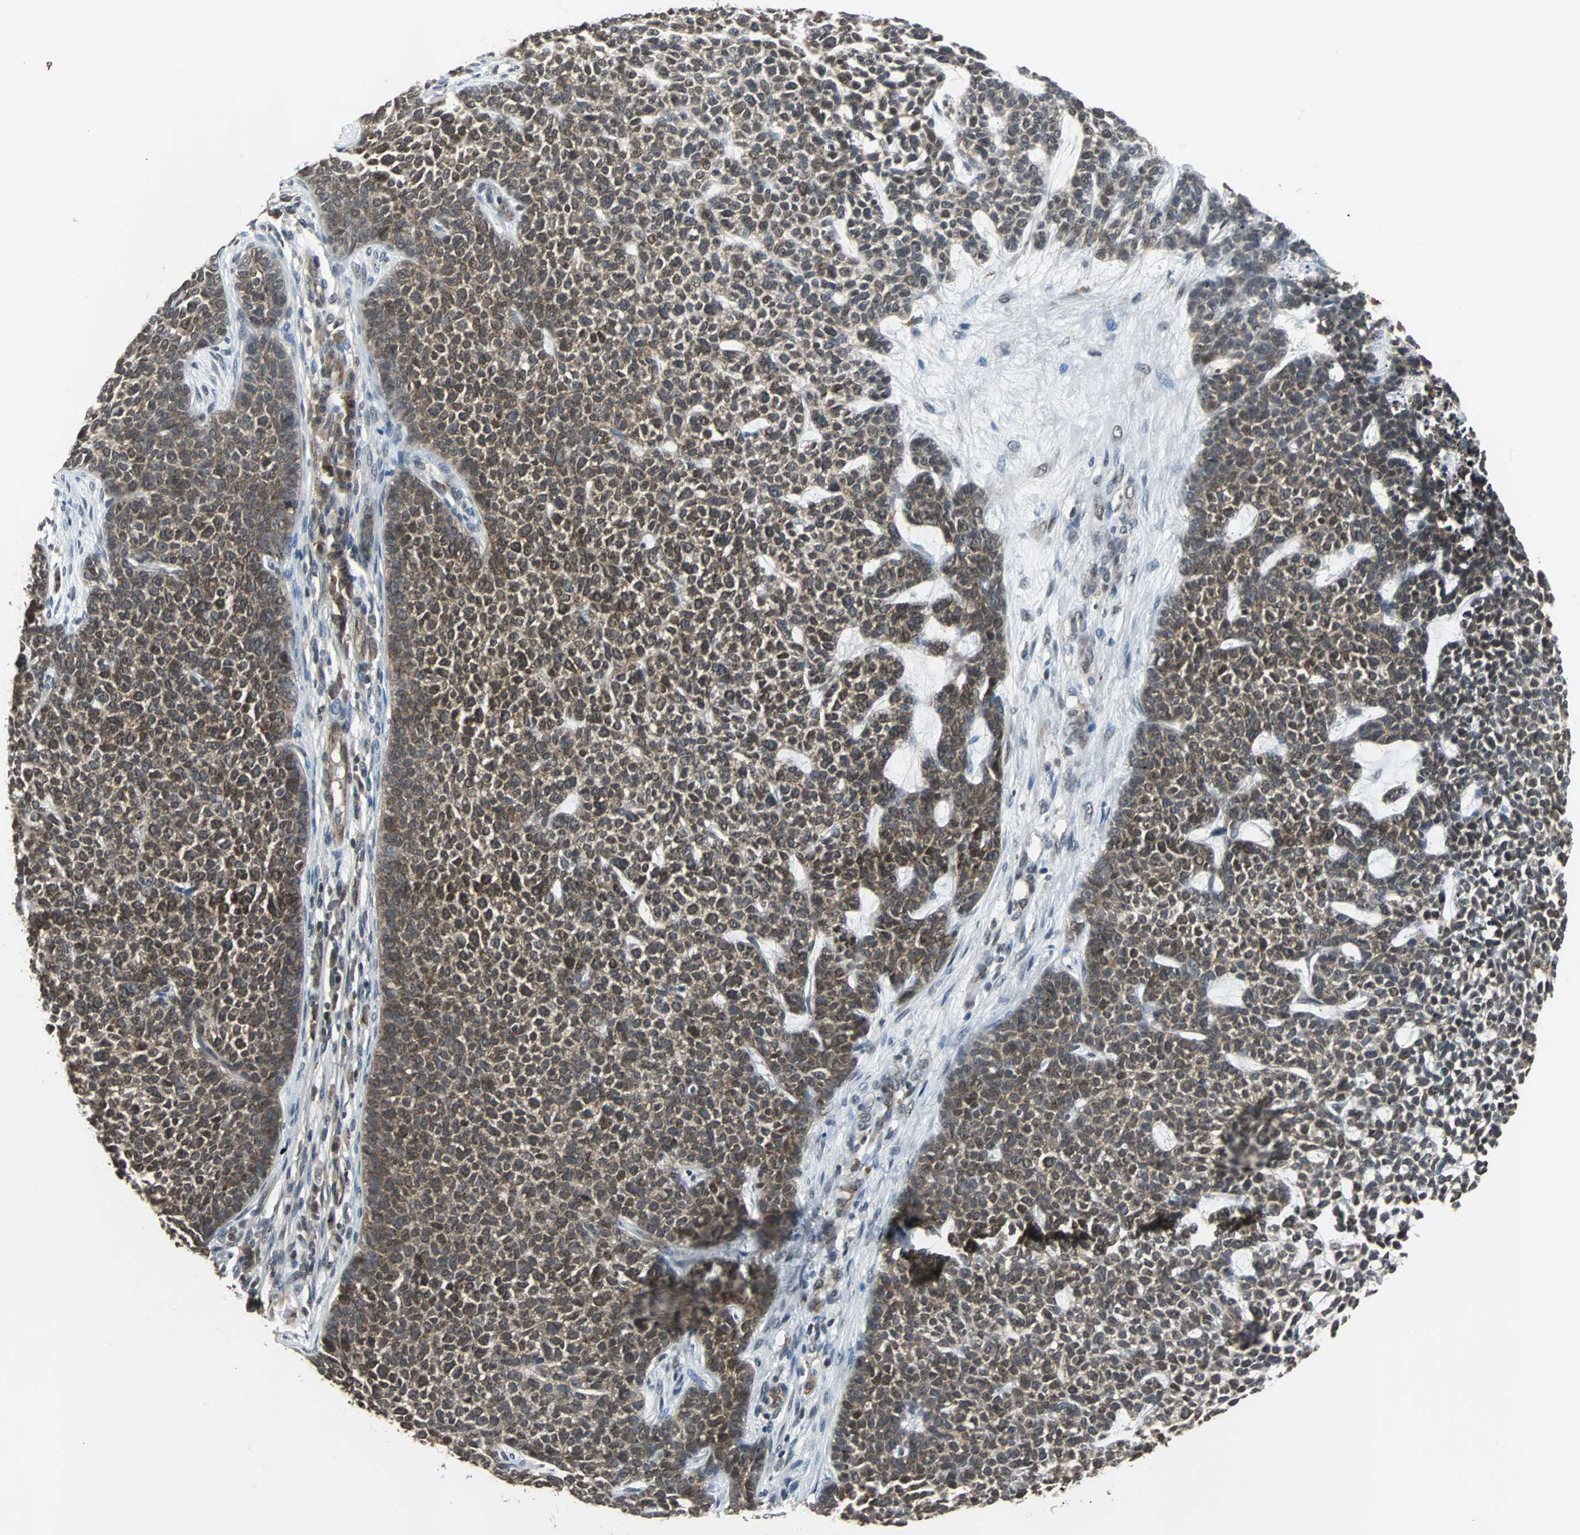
{"staining": {"intensity": "moderate", "quantity": ">75%", "location": "cytoplasmic/membranous"}, "tissue": "skin cancer", "cell_type": "Tumor cells", "image_type": "cancer", "snomed": [{"axis": "morphology", "description": "Basal cell carcinoma"}, {"axis": "topography", "description": "Skin"}], "caption": "Basal cell carcinoma (skin) tissue displays moderate cytoplasmic/membranous positivity in approximately >75% of tumor cells (DAB (3,3'-diaminobenzidine) IHC with brightfield microscopy, high magnification).", "gene": "LSR", "patient": {"sex": "female", "age": 84}}